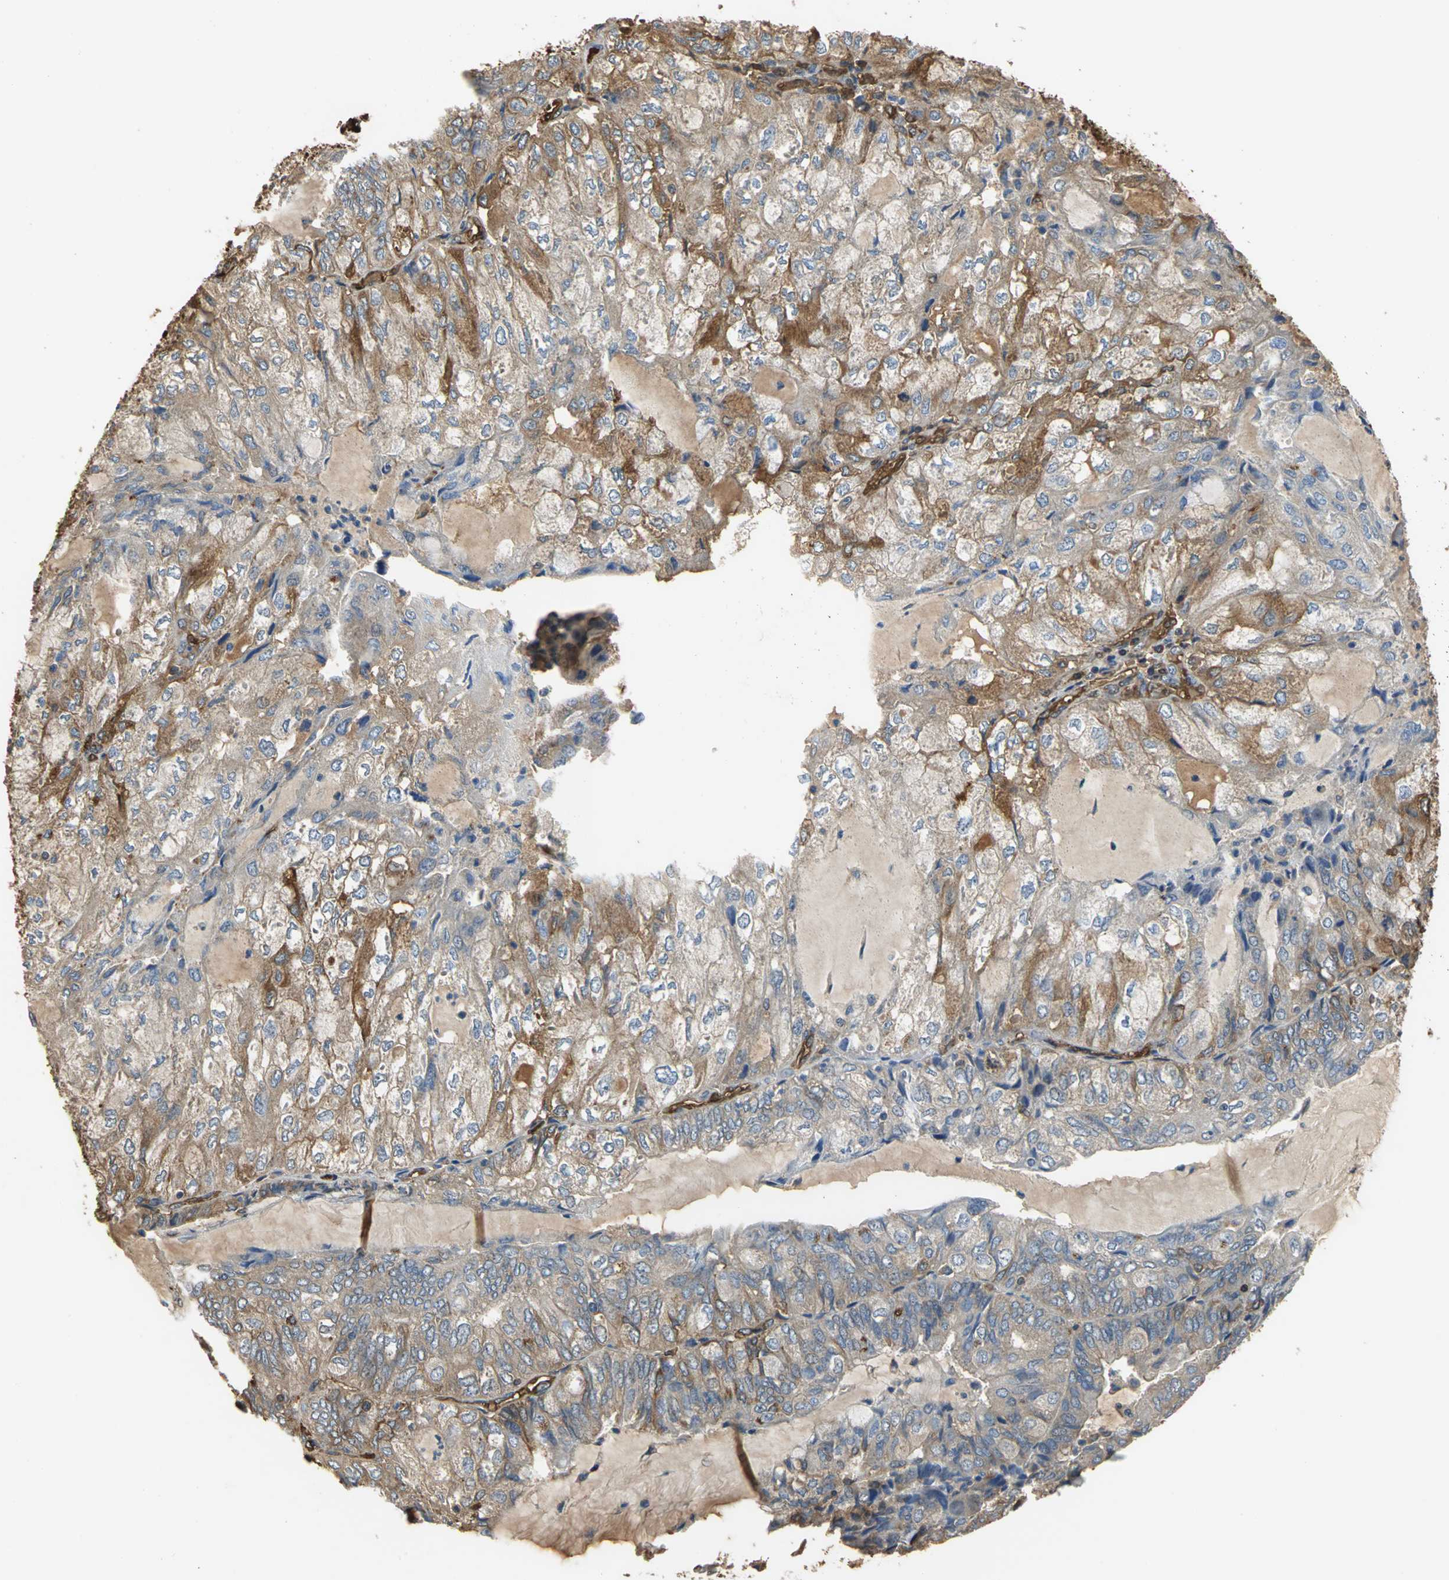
{"staining": {"intensity": "moderate", "quantity": ">75%", "location": "cytoplasmic/membranous"}, "tissue": "endometrial cancer", "cell_type": "Tumor cells", "image_type": "cancer", "snomed": [{"axis": "morphology", "description": "Adenocarcinoma, NOS"}, {"axis": "topography", "description": "Endometrium"}], "caption": "High-magnification brightfield microscopy of endometrial cancer stained with DAB (brown) and counterstained with hematoxylin (blue). tumor cells exhibit moderate cytoplasmic/membranous staining is present in approximately>75% of cells.", "gene": "TREM1", "patient": {"sex": "female", "age": 81}}